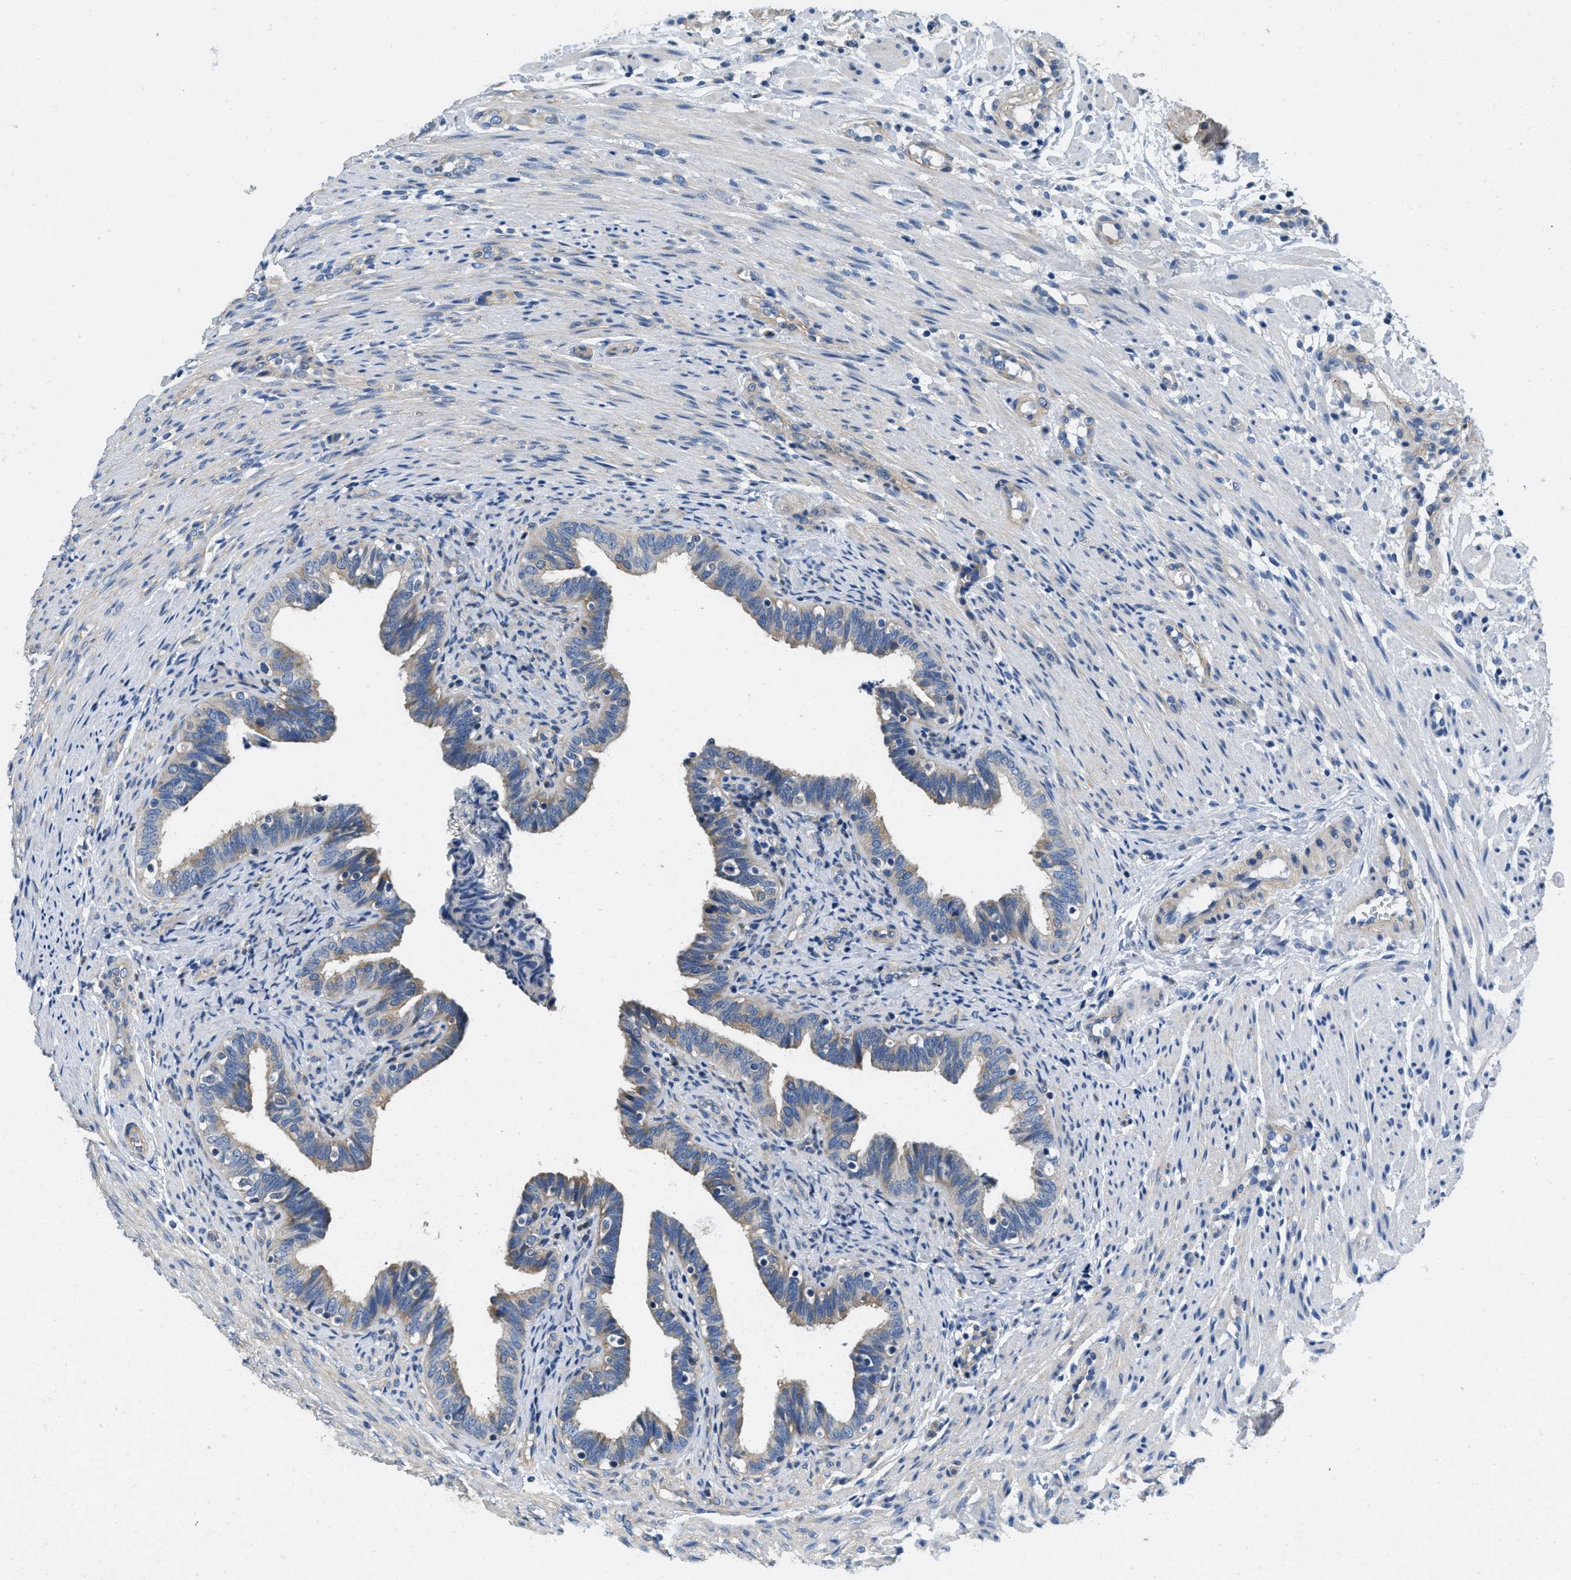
{"staining": {"intensity": "moderate", "quantity": "25%-75%", "location": "cytoplasmic/membranous"}, "tissue": "fallopian tube", "cell_type": "Glandular cells", "image_type": "normal", "snomed": [{"axis": "morphology", "description": "Normal tissue, NOS"}, {"axis": "topography", "description": "Fallopian tube"}, {"axis": "topography", "description": "Placenta"}], "caption": "Glandular cells display moderate cytoplasmic/membranous positivity in approximately 25%-75% of cells in benign fallopian tube. (brown staining indicates protein expression, while blue staining denotes nuclei).", "gene": "TOMM70", "patient": {"sex": "female", "age": 34}}